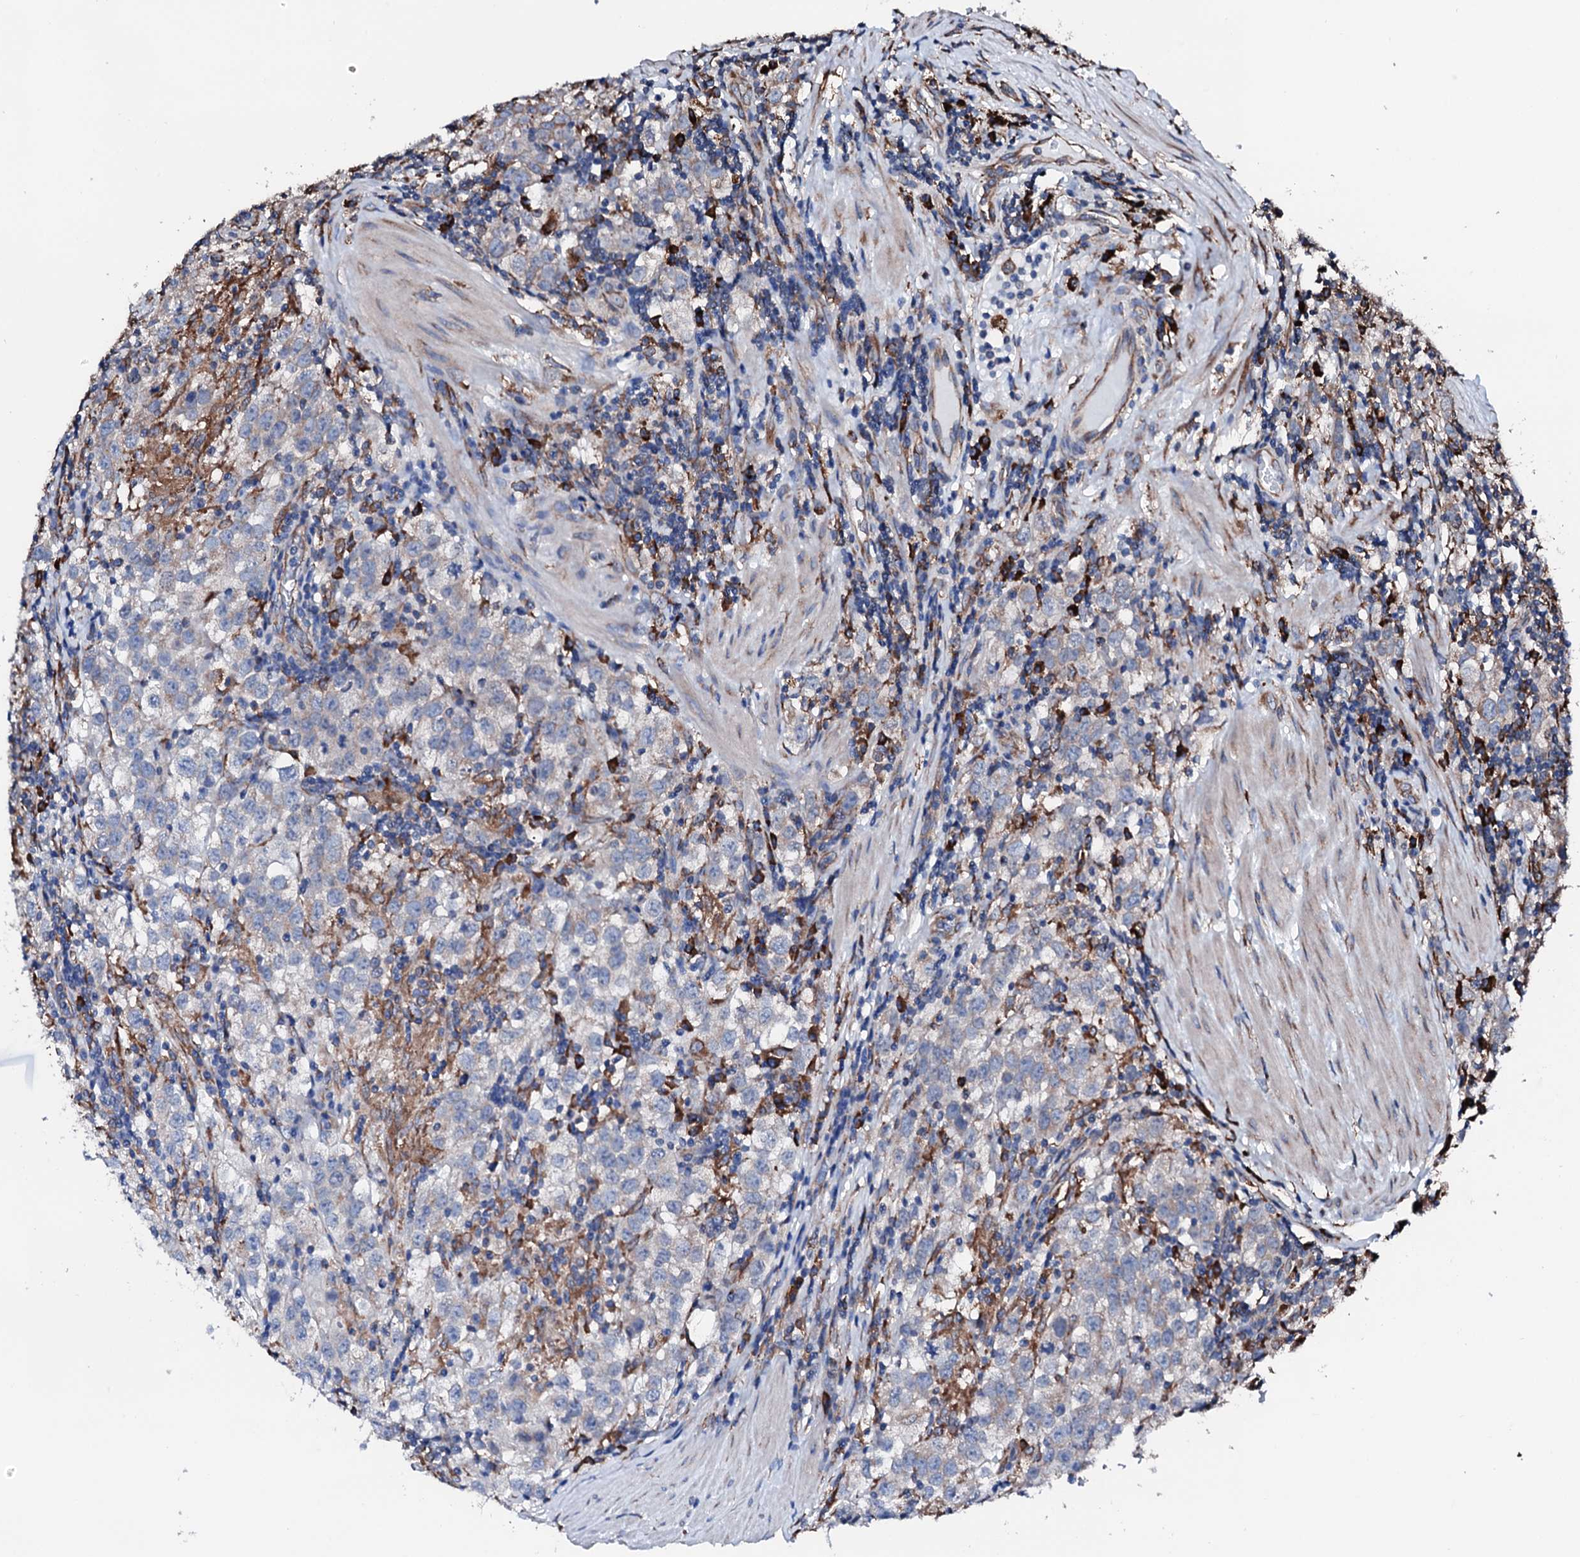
{"staining": {"intensity": "negative", "quantity": "none", "location": "none"}, "tissue": "testis cancer", "cell_type": "Tumor cells", "image_type": "cancer", "snomed": [{"axis": "morphology", "description": "Seminoma, NOS"}, {"axis": "morphology", "description": "Carcinoma, Embryonal, NOS"}, {"axis": "topography", "description": "Testis"}], "caption": "A high-resolution histopathology image shows immunohistochemistry (IHC) staining of embryonal carcinoma (testis), which reveals no significant staining in tumor cells.", "gene": "AMDHD1", "patient": {"sex": "male", "age": 43}}